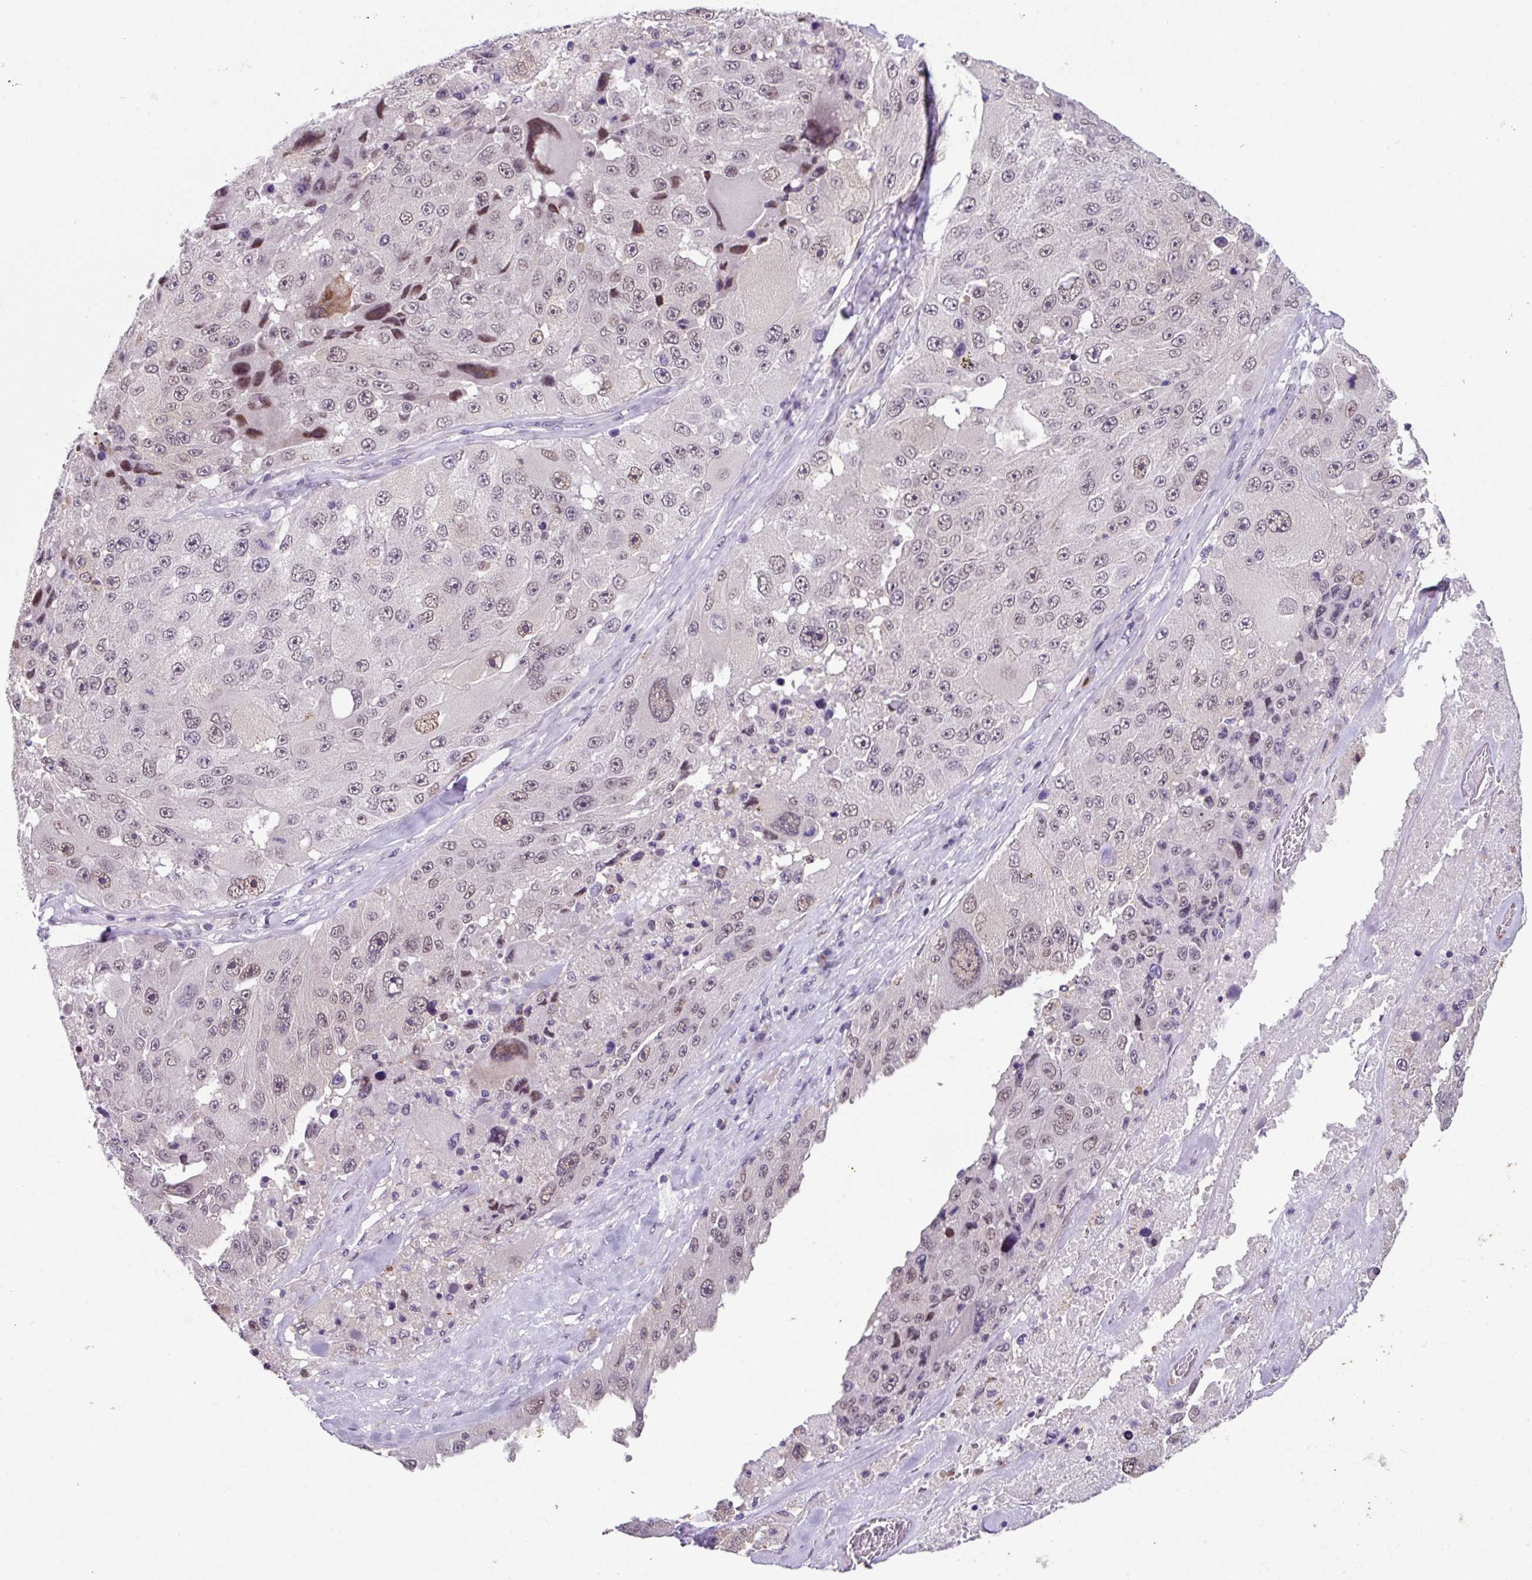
{"staining": {"intensity": "moderate", "quantity": "<25%", "location": "nuclear"}, "tissue": "melanoma", "cell_type": "Tumor cells", "image_type": "cancer", "snomed": [{"axis": "morphology", "description": "Malignant melanoma, Metastatic site"}, {"axis": "topography", "description": "Lymph node"}], "caption": "Protein expression analysis of melanoma shows moderate nuclear staining in approximately <25% of tumor cells.", "gene": "ZFP3", "patient": {"sex": "male", "age": 62}}